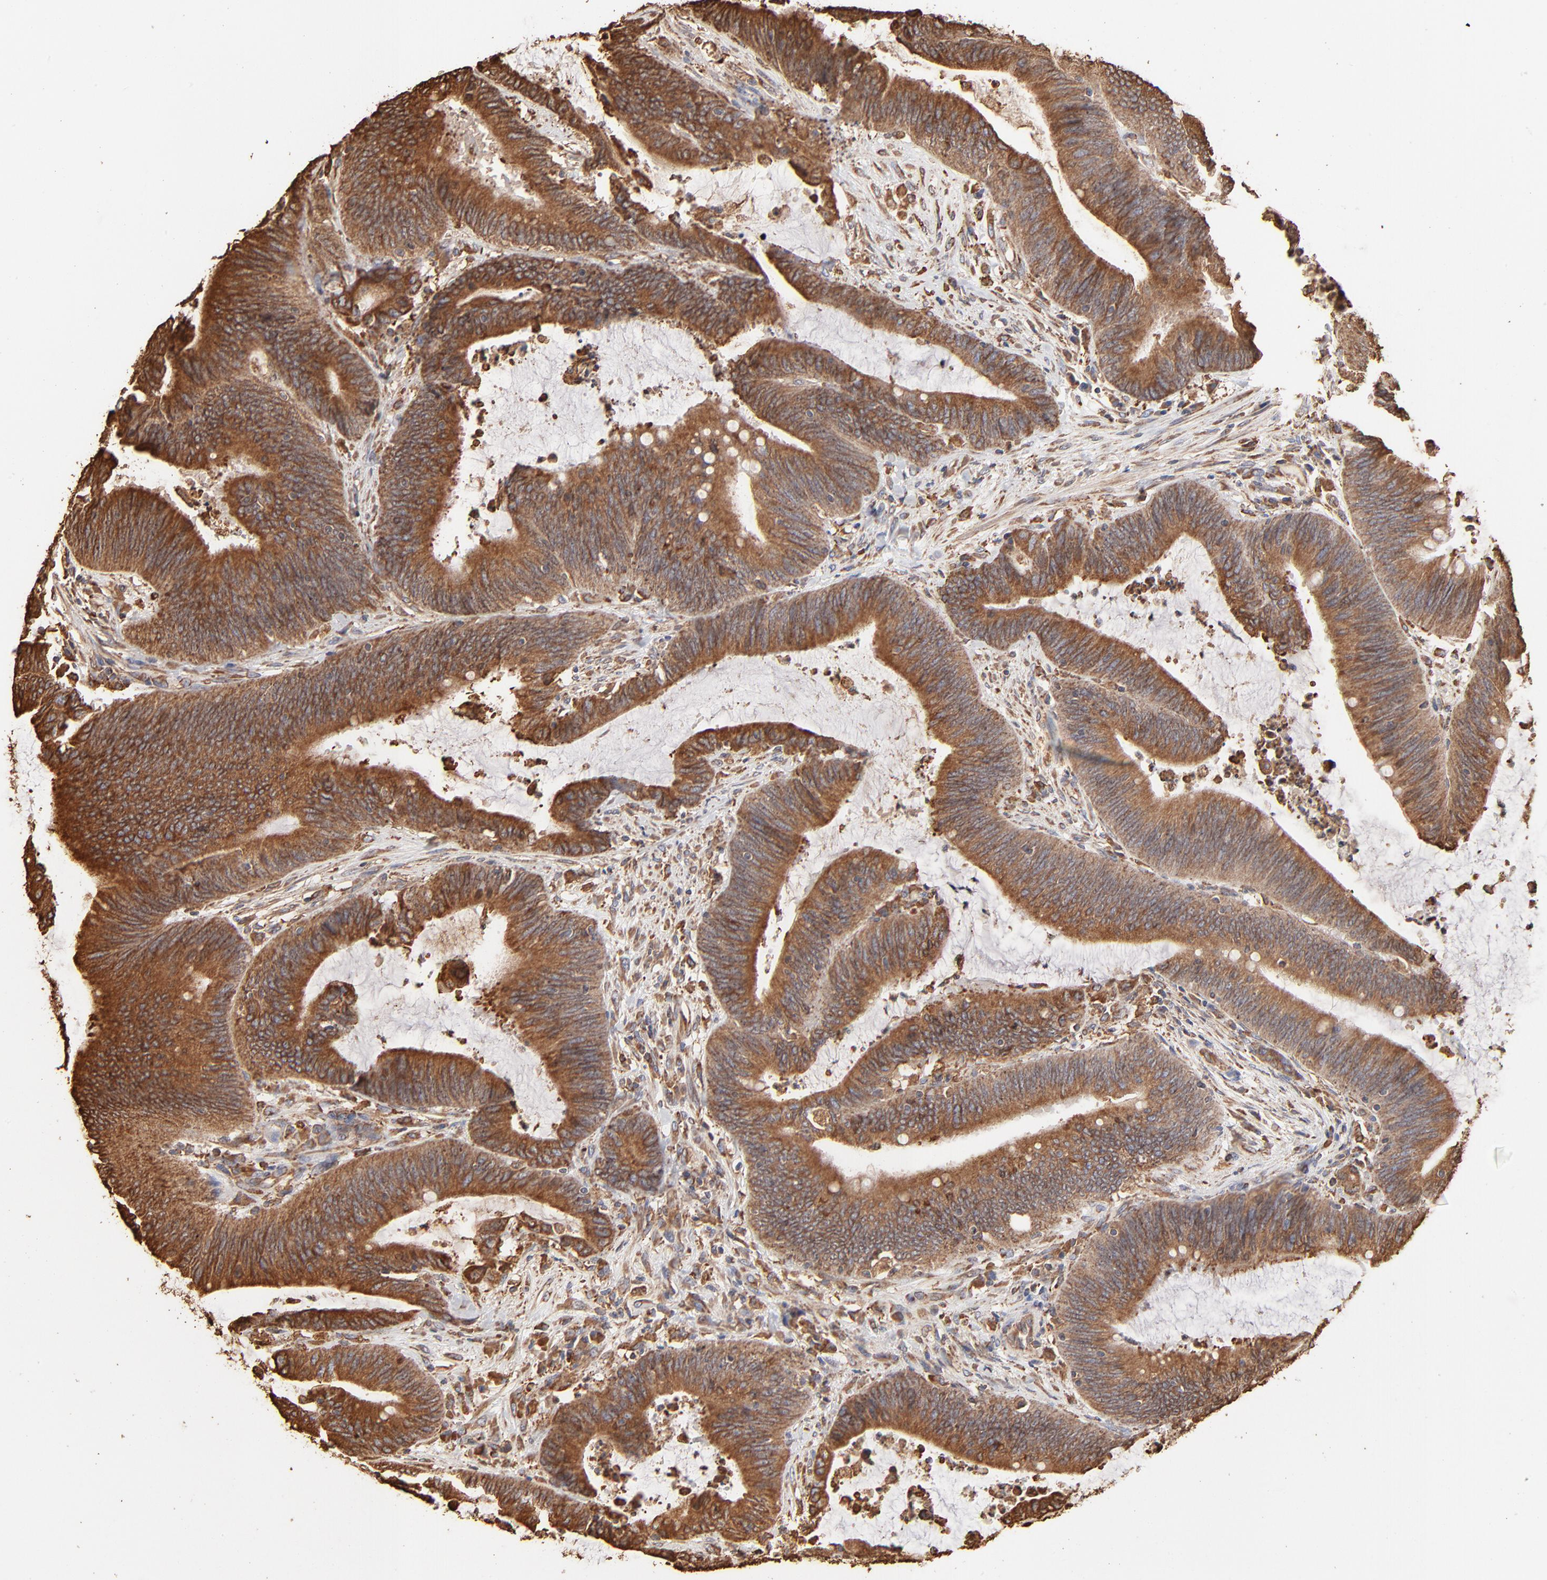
{"staining": {"intensity": "moderate", "quantity": ">75%", "location": "cytoplasmic/membranous"}, "tissue": "colorectal cancer", "cell_type": "Tumor cells", "image_type": "cancer", "snomed": [{"axis": "morphology", "description": "Adenocarcinoma, NOS"}, {"axis": "topography", "description": "Rectum"}], "caption": "This image demonstrates immunohistochemistry (IHC) staining of human colorectal adenocarcinoma, with medium moderate cytoplasmic/membranous expression in approximately >75% of tumor cells.", "gene": "PDIA3", "patient": {"sex": "female", "age": 66}}